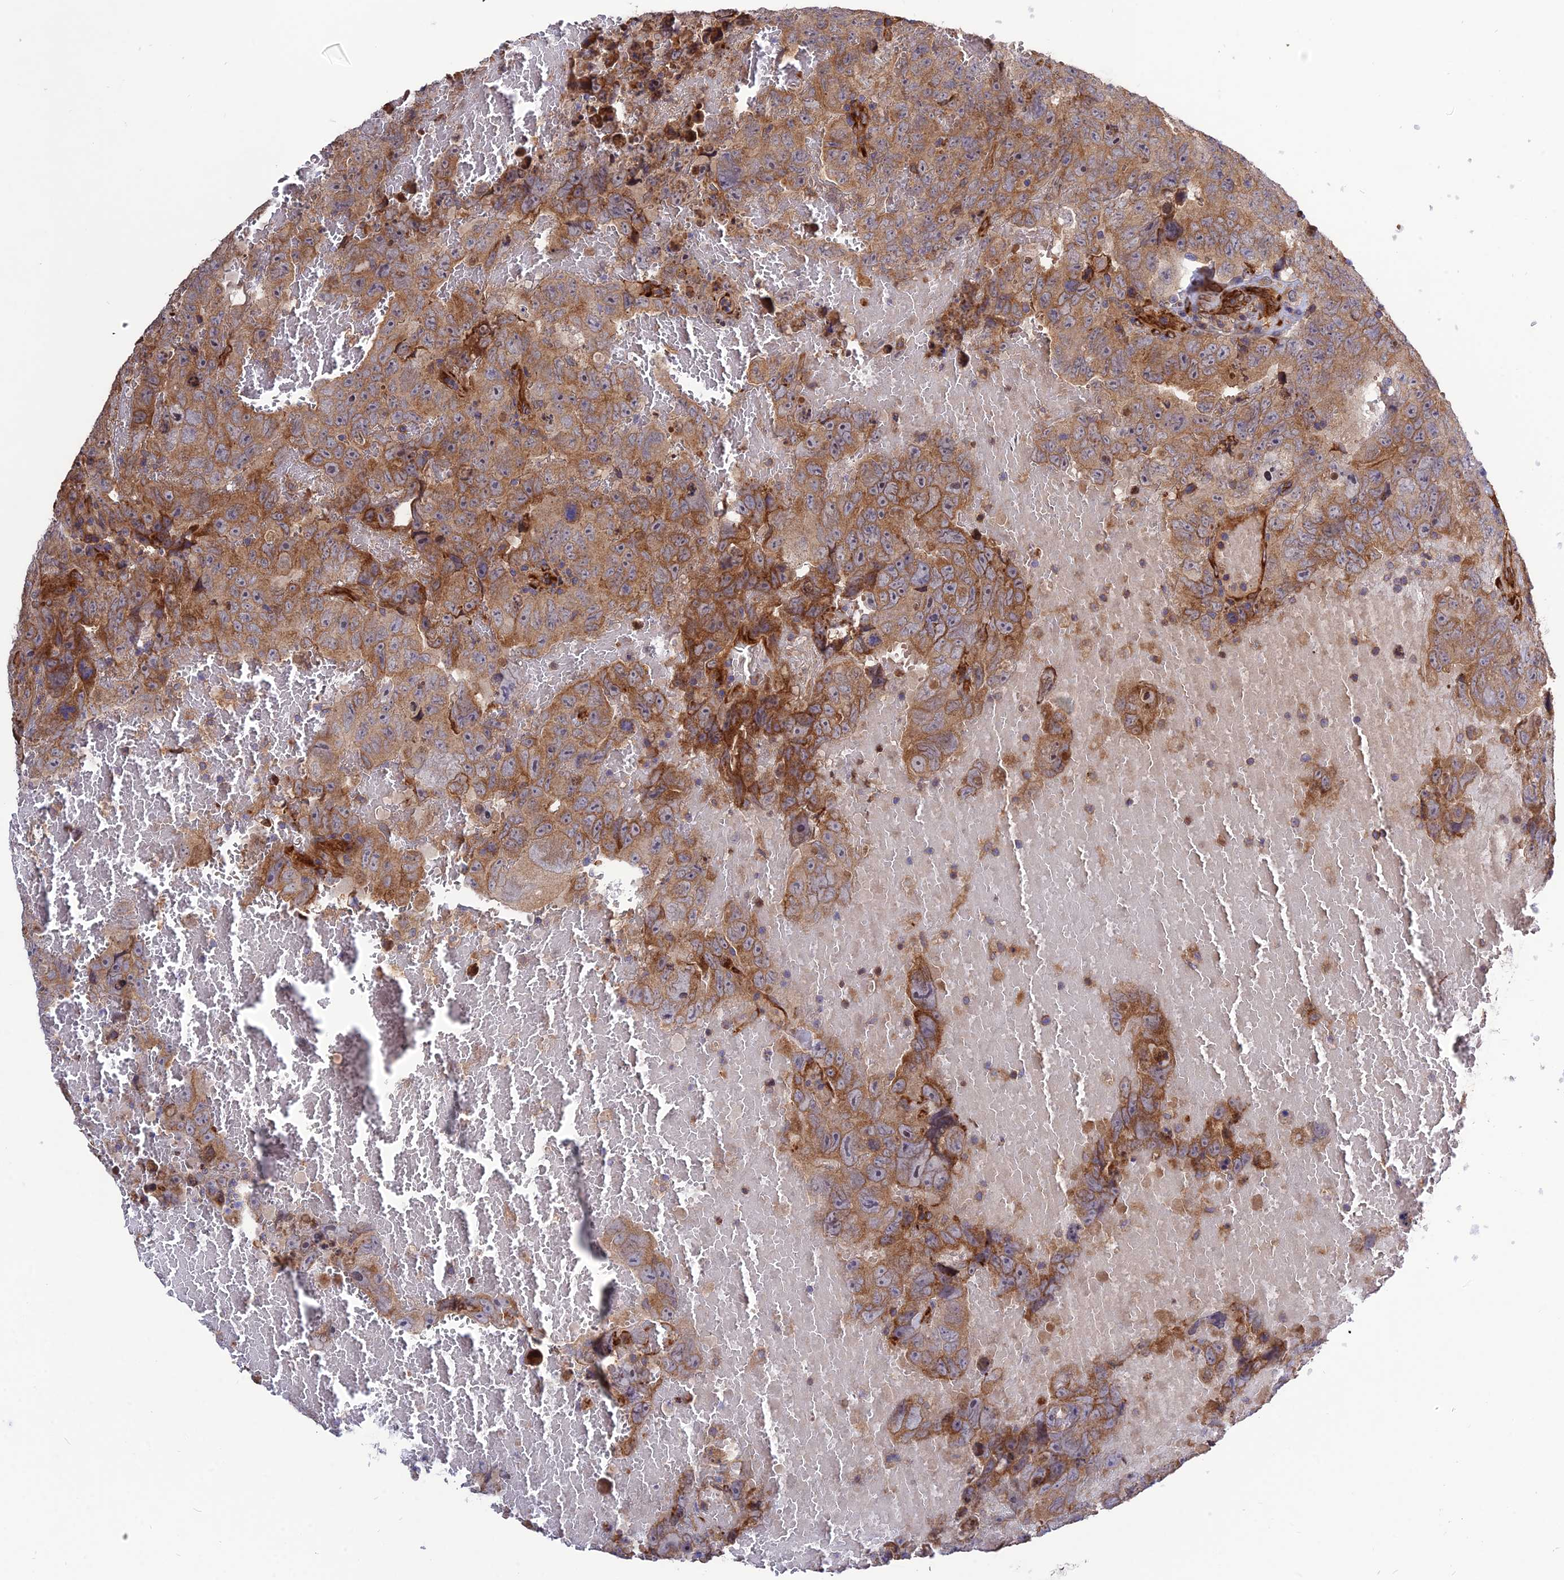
{"staining": {"intensity": "moderate", "quantity": ">75%", "location": "cytoplasmic/membranous"}, "tissue": "testis cancer", "cell_type": "Tumor cells", "image_type": "cancer", "snomed": [{"axis": "morphology", "description": "Carcinoma, Embryonal, NOS"}, {"axis": "topography", "description": "Testis"}], "caption": "Moderate cytoplasmic/membranous protein expression is identified in approximately >75% of tumor cells in testis cancer (embryonal carcinoma).", "gene": "CRTAP", "patient": {"sex": "male", "age": 45}}